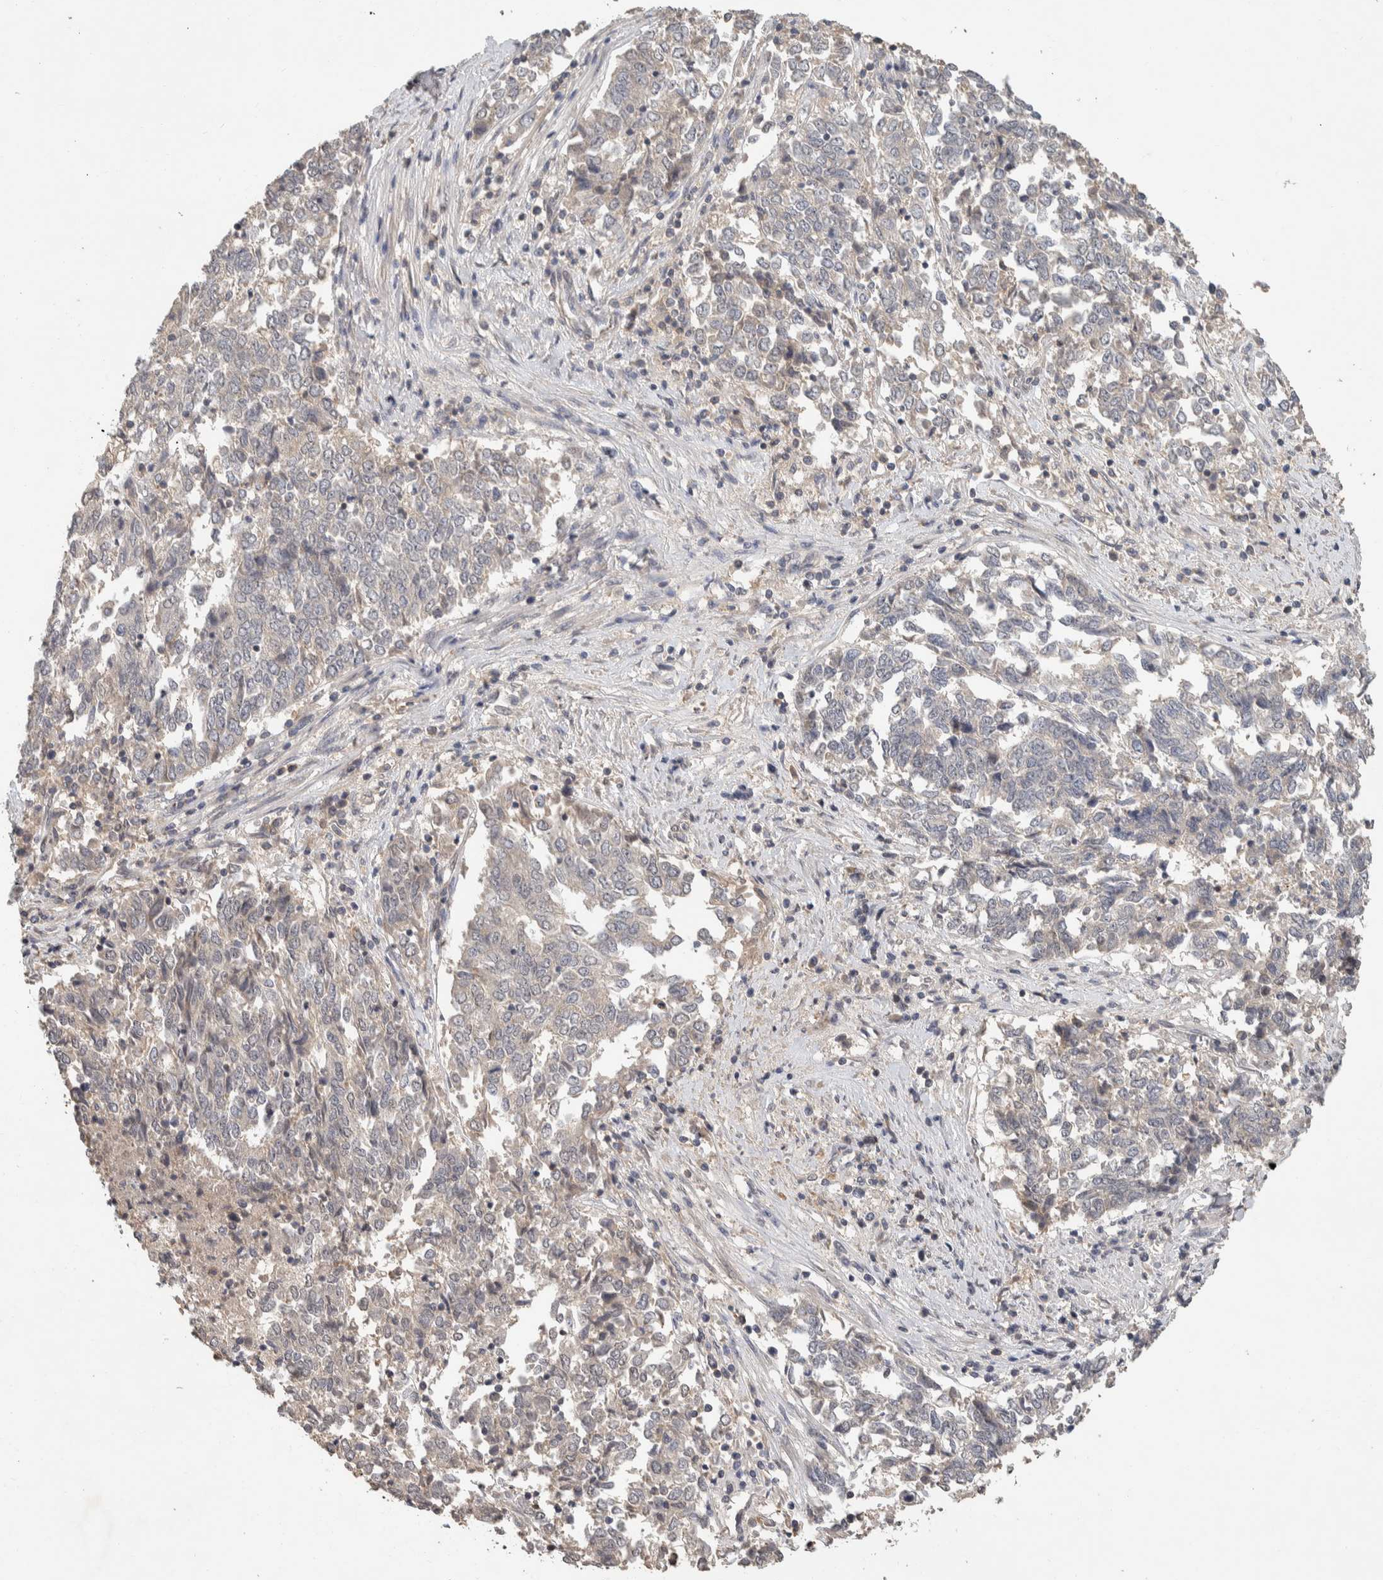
{"staining": {"intensity": "negative", "quantity": "none", "location": "none"}, "tissue": "endometrial cancer", "cell_type": "Tumor cells", "image_type": "cancer", "snomed": [{"axis": "morphology", "description": "Adenocarcinoma, NOS"}, {"axis": "topography", "description": "Endometrium"}], "caption": "An image of endometrial cancer (adenocarcinoma) stained for a protein reveals no brown staining in tumor cells.", "gene": "CYSRT1", "patient": {"sex": "female", "age": 80}}